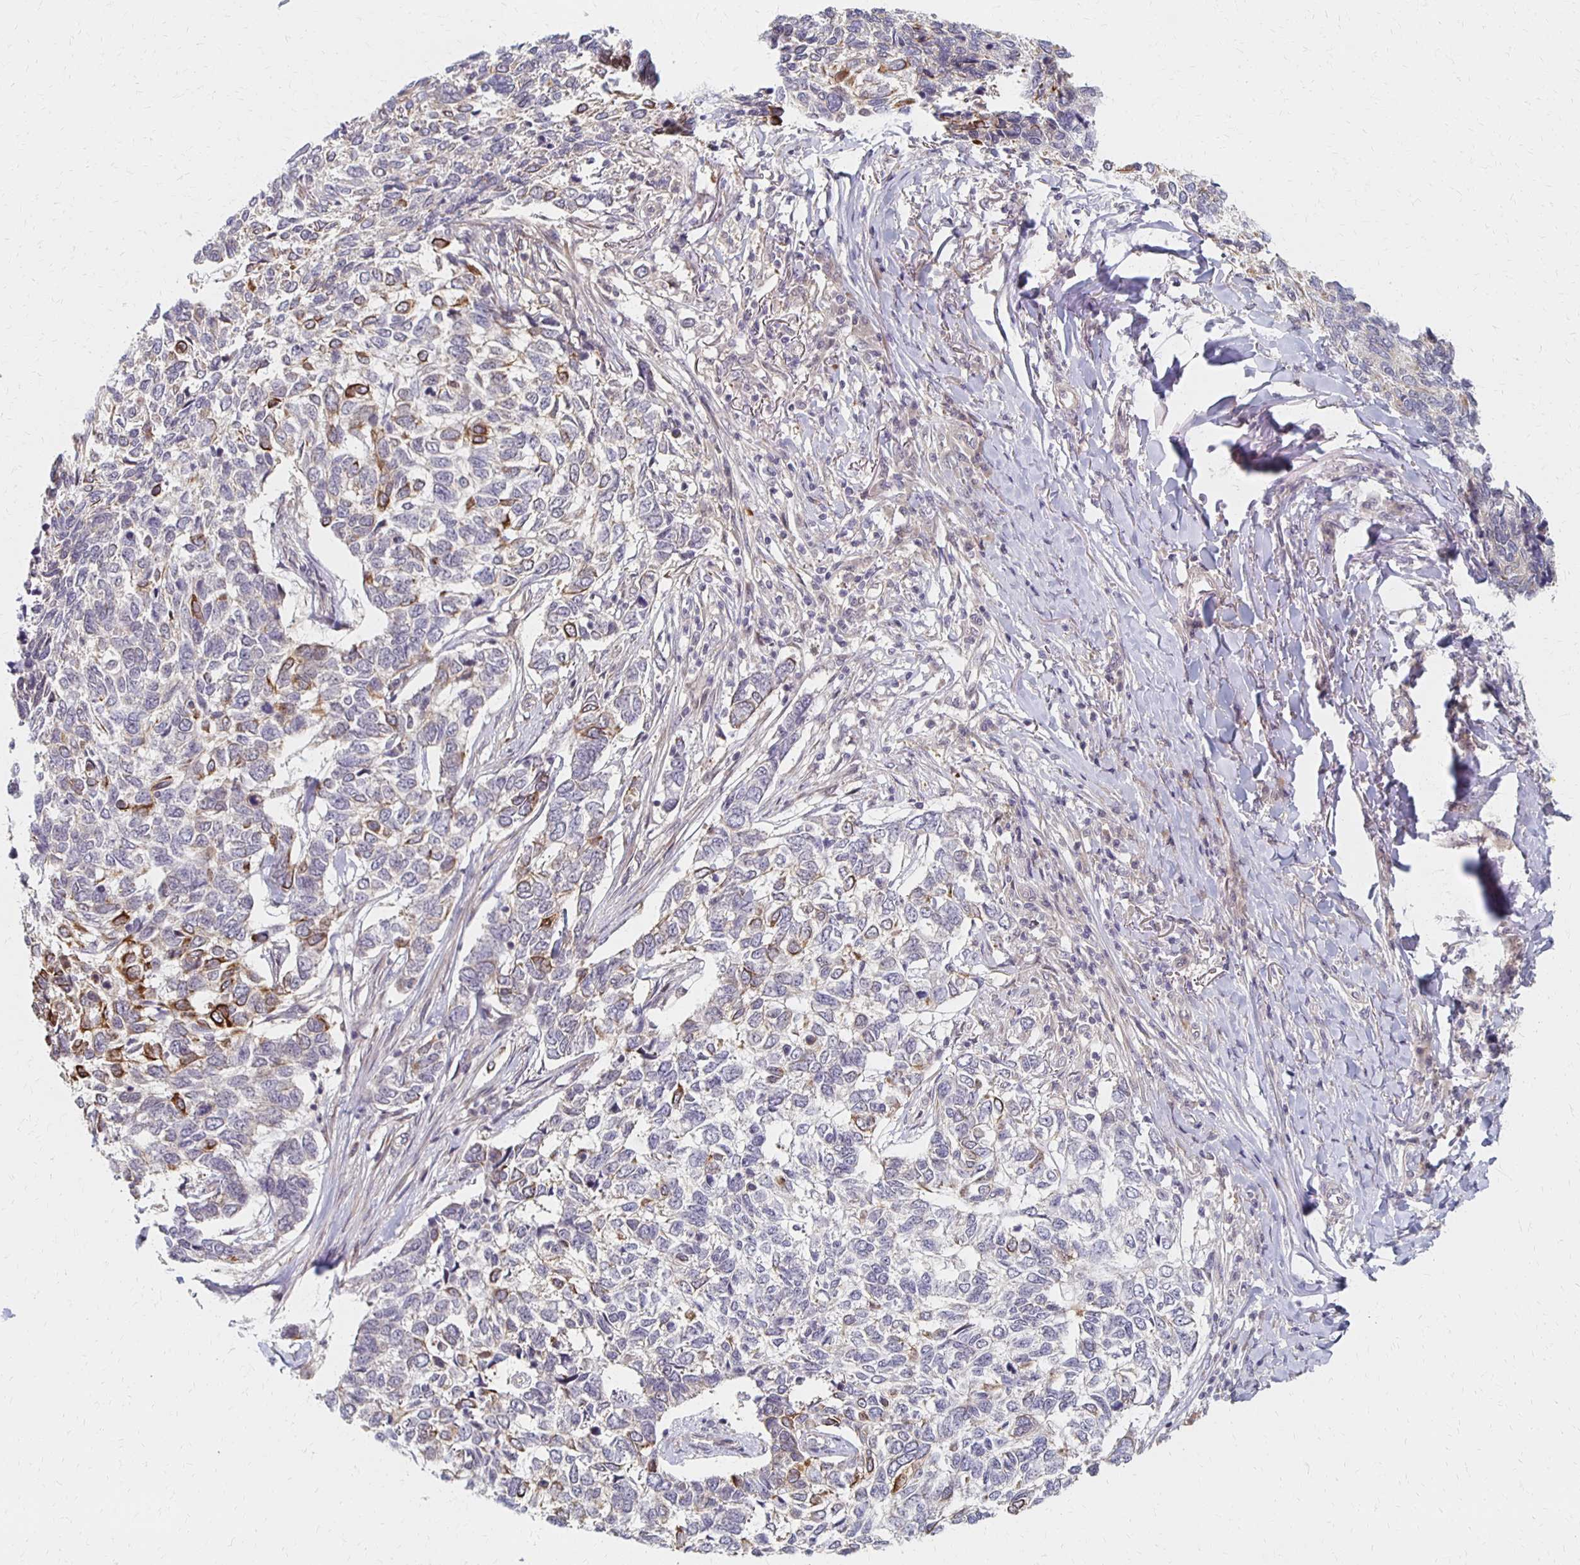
{"staining": {"intensity": "strong", "quantity": "<25%", "location": "cytoplasmic/membranous"}, "tissue": "skin cancer", "cell_type": "Tumor cells", "image_type": "cancer", "snomed": [{"axis": "morphology", "description": "Basal cell carcinoma"}, {"axis": "topography", "description": "Skin"}], "caption": "Strong cytoplasmic/membranous protein expression is present in approximately <25% of tumor cells in basal cell carcinoma (skin).", "gene": "PRKCB", "patient": {"sex": "female", "age": 65}}